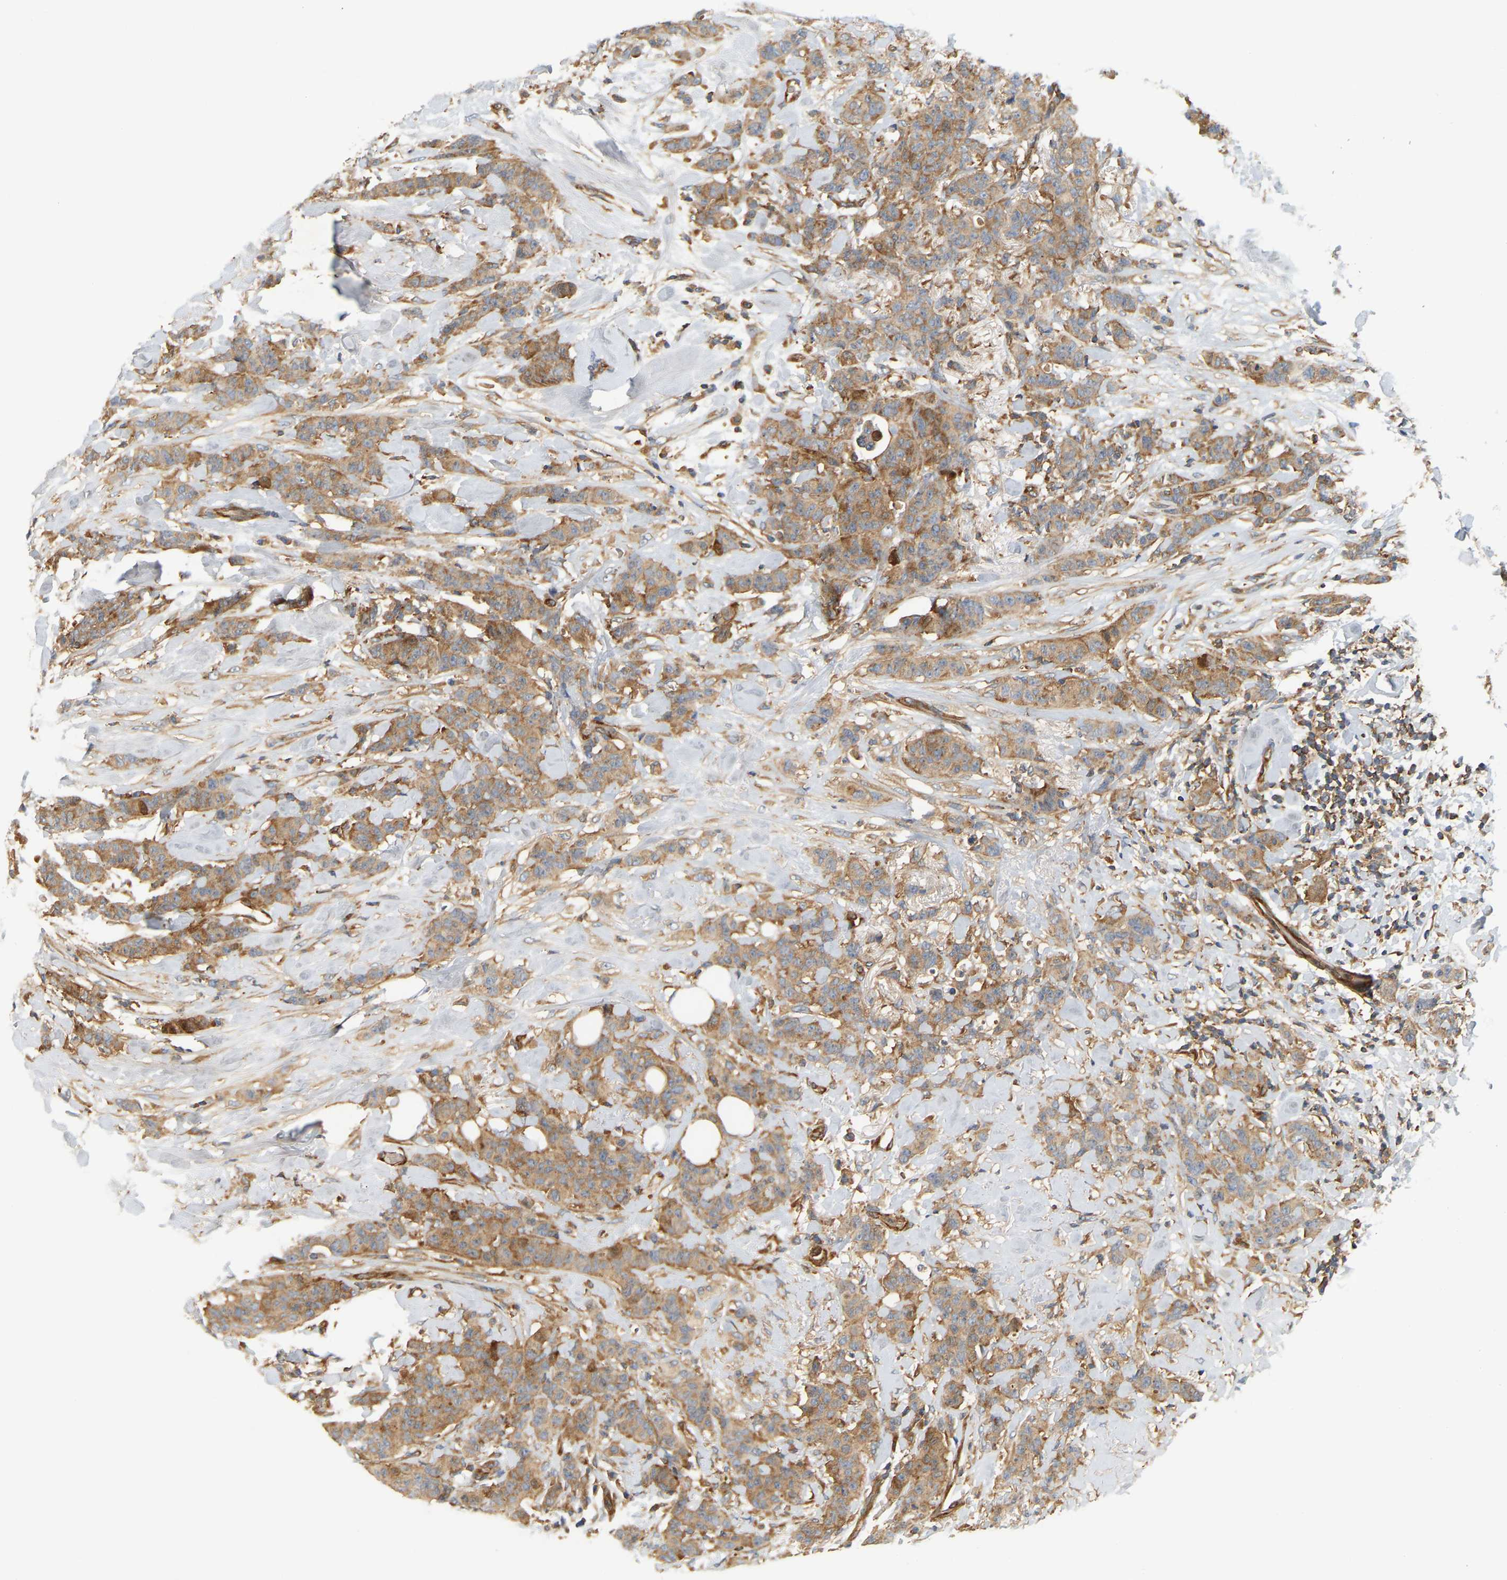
{"staining": {"intensity": "moderate", "quantity": ">75%", "location": "cytoplasmic/membranous"}, "tissue": "breast cancer", "cell_type": "Tumor cells", "image_type": "cancer", "snomed": [{"axis": "morphology", "description": "Normal tissue, NOS"}, {"axis": "morphology", "description": "Duct carcinoma"}, {"axis": "topography", "description": "Breast"}], "caption": "Human breast cancer stained with a brown dye exhibits moderate cytoplasmic/membranous positive expression in about >75% of tumor cells.", "gene": "AKAP13", "patient": {"sex": "female", "age": 40}}